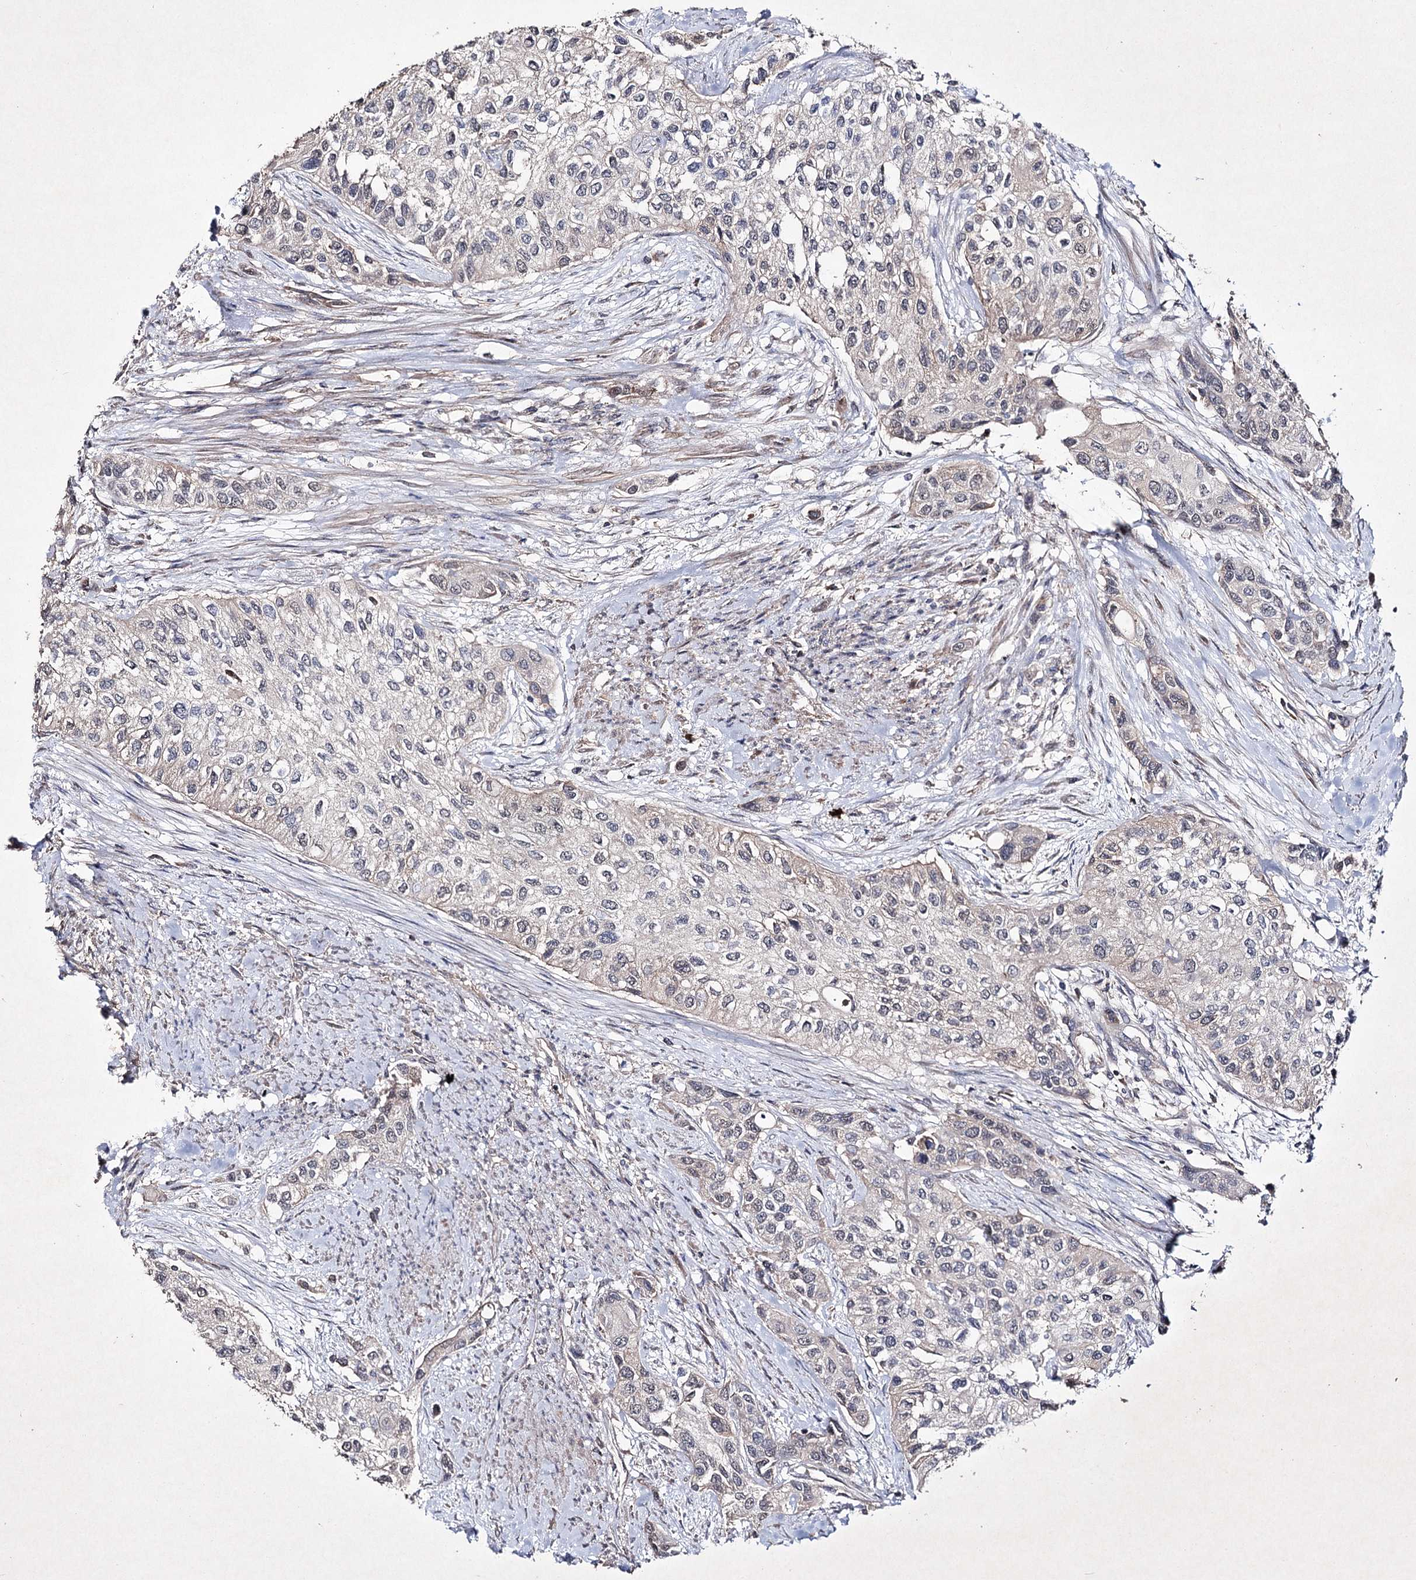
{"staining": {"intensity": "negative", "quantity": "none", "location": "none"}, "tissue": "urothelial cancer", "cell_type": "Tumor cells", "image_type": "cancer", "snomed": [{"axis": "morphology", "description": "Normal tissue, NOS"}, {"axis": "morphology", "description": "Urothelial carcinoma, High grade"}, {"axis": "topography", "description": "Vascular tissue"}, {"axis": "topography", "description": "Urinary bladder"}], "caption": "IHC histopathology image of neoplastic tissue: urothelial cancer stained with DAB (3,3'-diaminobenzidine) demonstrates no significant protein staining in tumor cells.", "gene": "SEMA4G", "patient": {"sex": "female", "age": 56}}